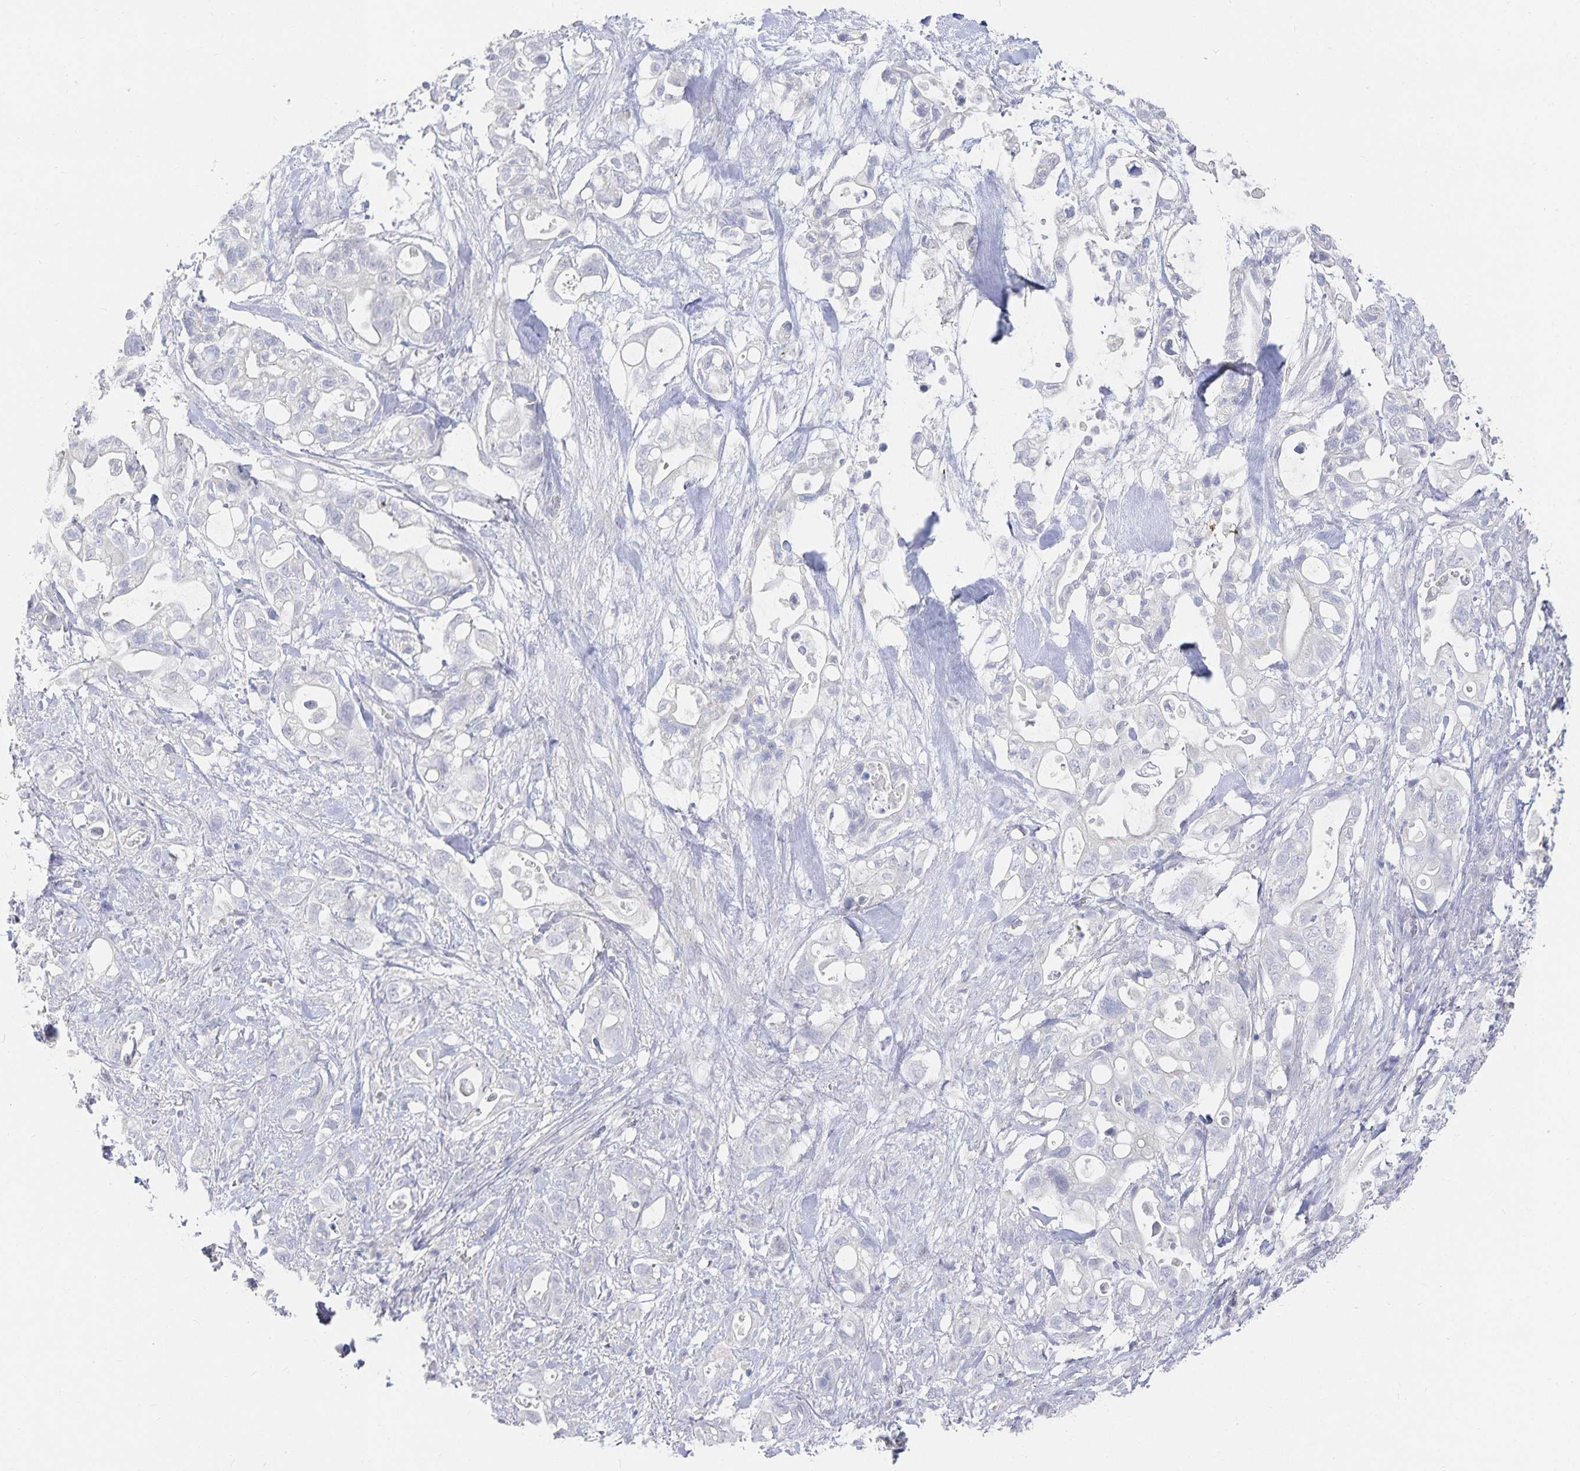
{"staining": {"intensity": "negative", "quantity": "none", "location": "none"}, "tissue": "pancreatic cancer", "cell_type": "Tumor cells", "image_type": "cancer", "snomed": [{"axis": "morphology", "description": "Adenocarcinoma, NOS"}, {"axis": "topography", "description": "Pancreas"}], "caption": "Image shows no significant protein staining in tumor cells of adenocarcinoma (pancreatic).", "gene": "DNAH9", "patient": {"sex": "female", "age": 72}}